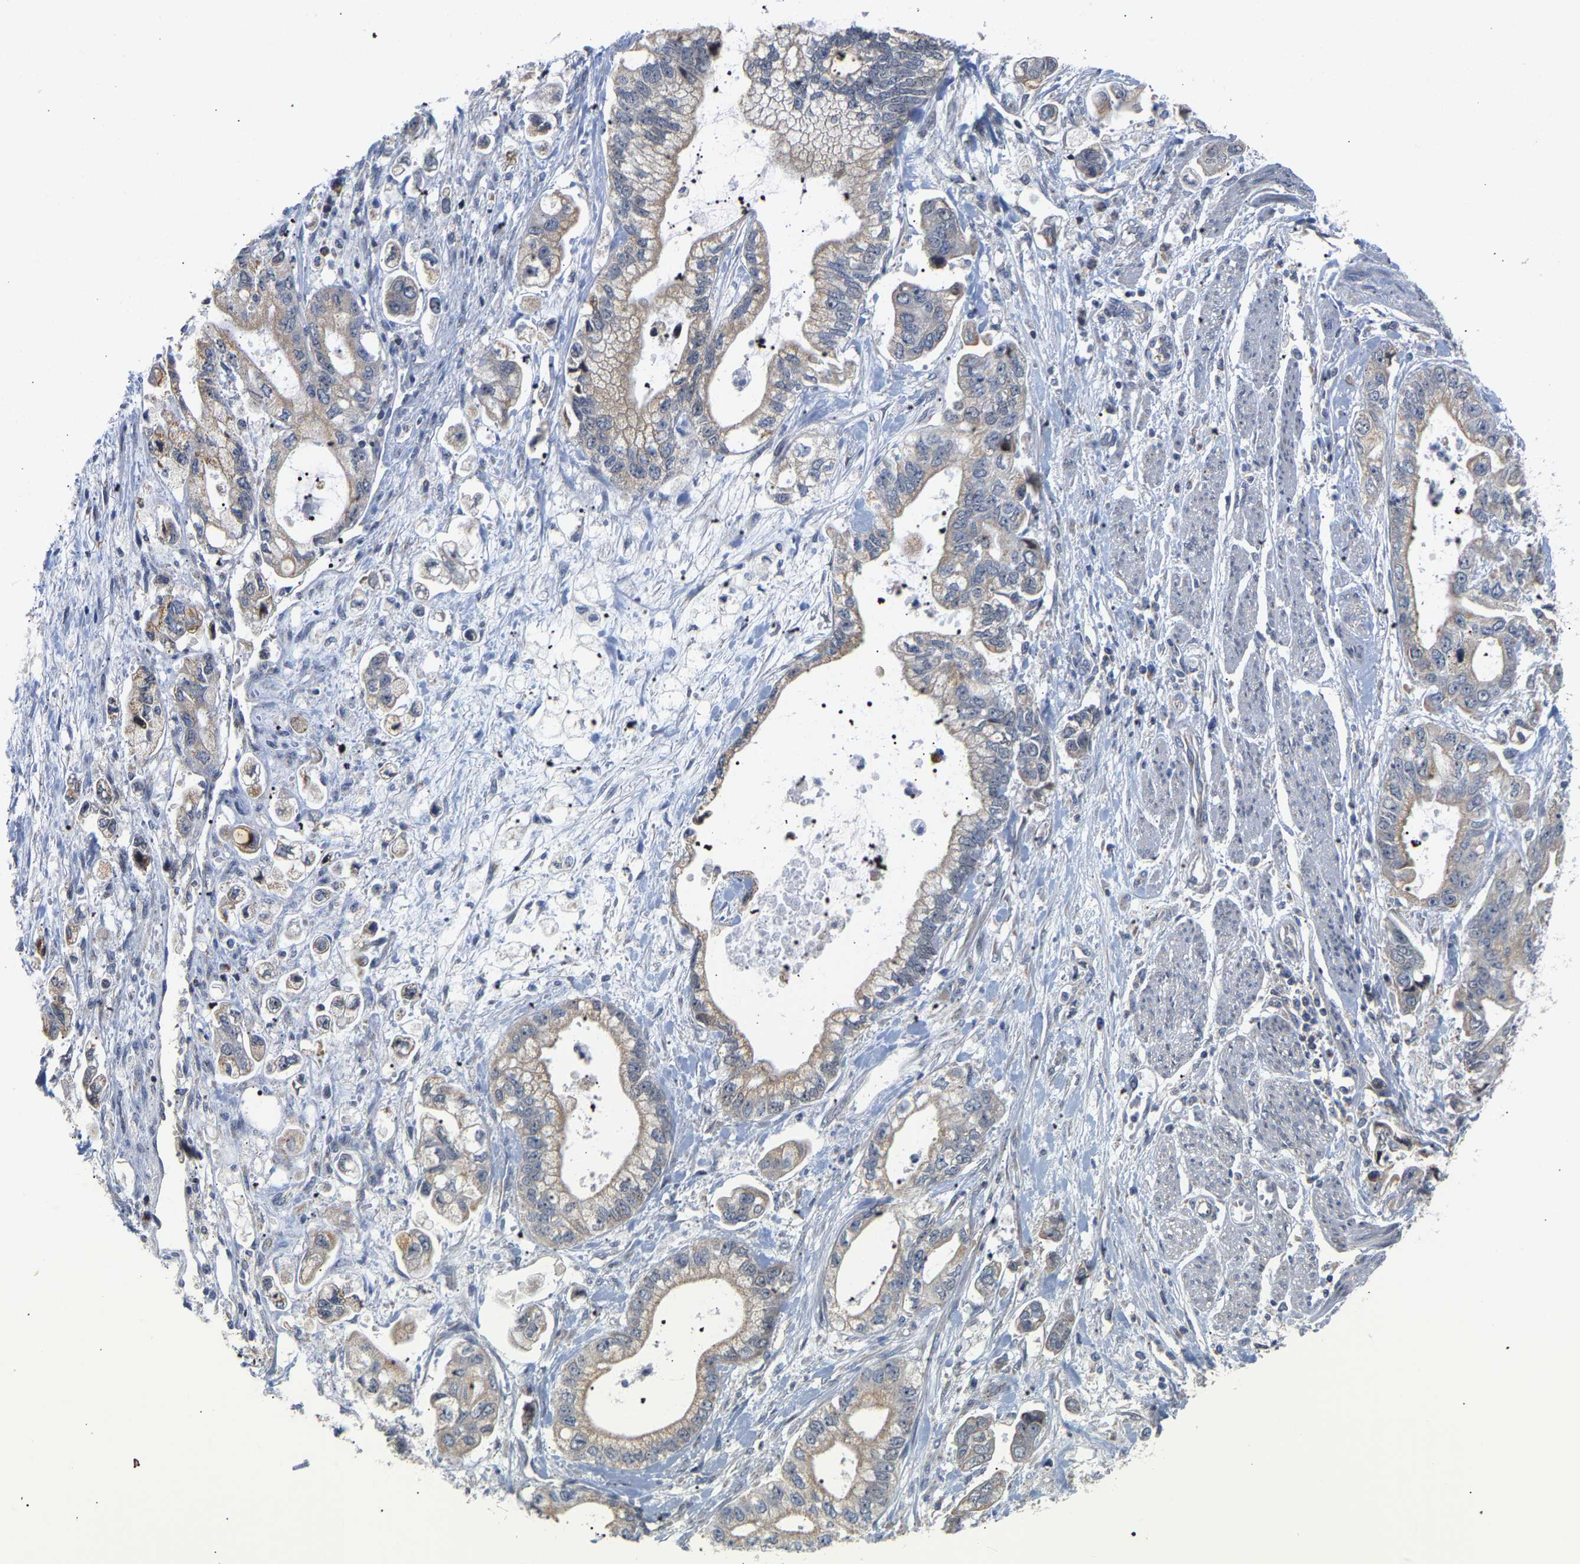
{"staining": {"intensity": "weak", "quantity": ">75%", "location": "cytoplasmic/membranous"}, "tissue": "stomach cancer", "cell_type": "Tumor cells", "image_type": "cancer", "snomed": [{"axis": "morphology", "description": "Normal tissue, NOS"}, {"axis": "morphology", "description": "Adenocarcinoma, NOS"}, {"axis": "topography", "description": "Stomach"}], "caption": "Adenocarcinoma (stomach) tissue reveals weak cytoplasmic/membranous expression in about >75% of tumor cells Nuclei are stained in blue.", "gene": "PCNT", "patient": {"sex": "male", "age": 62}}